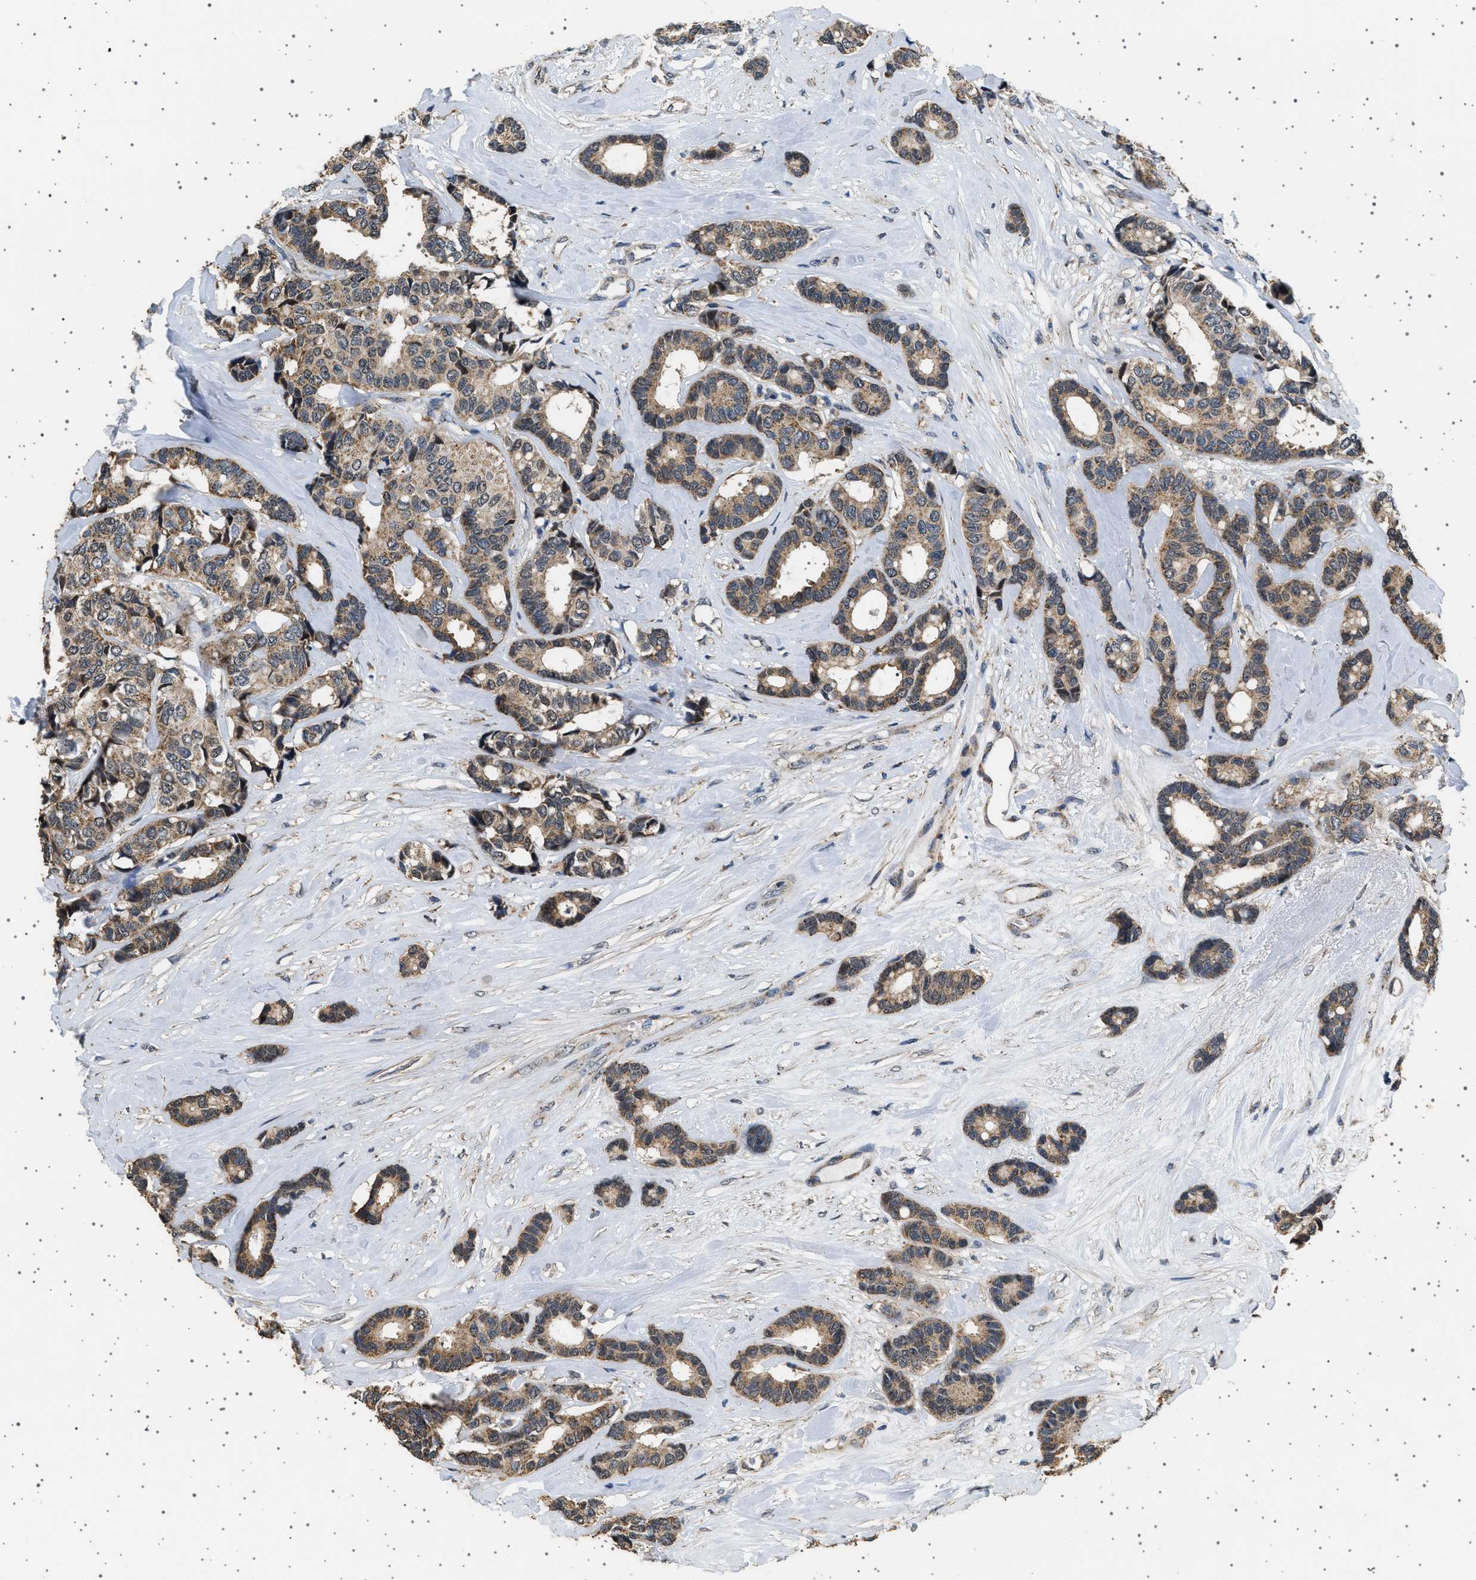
{"staining": {"intensity": "moderate", "quantity": ">75%", "location": "cytoplasmic/membranous"}, "tissue": "breast cancer", "cell_type": "Tumor cells", "image_type": "cancer", "snomed": [{"axis": "morphology", "description": "Duct carcinoma"}, {"axis": "topography", "description": "Breast"}], "caption": "Intraductal carcinoma (breast) stained with DAB (3,3'-diaminobenzidine) immunohistochemistry exhibits medium levels of moderate cytoplasmic/membranous positivity in approximately >75% of tumor cells.", "gene": "KCNA4", "patient": {"sex": "female", "age": 87}}